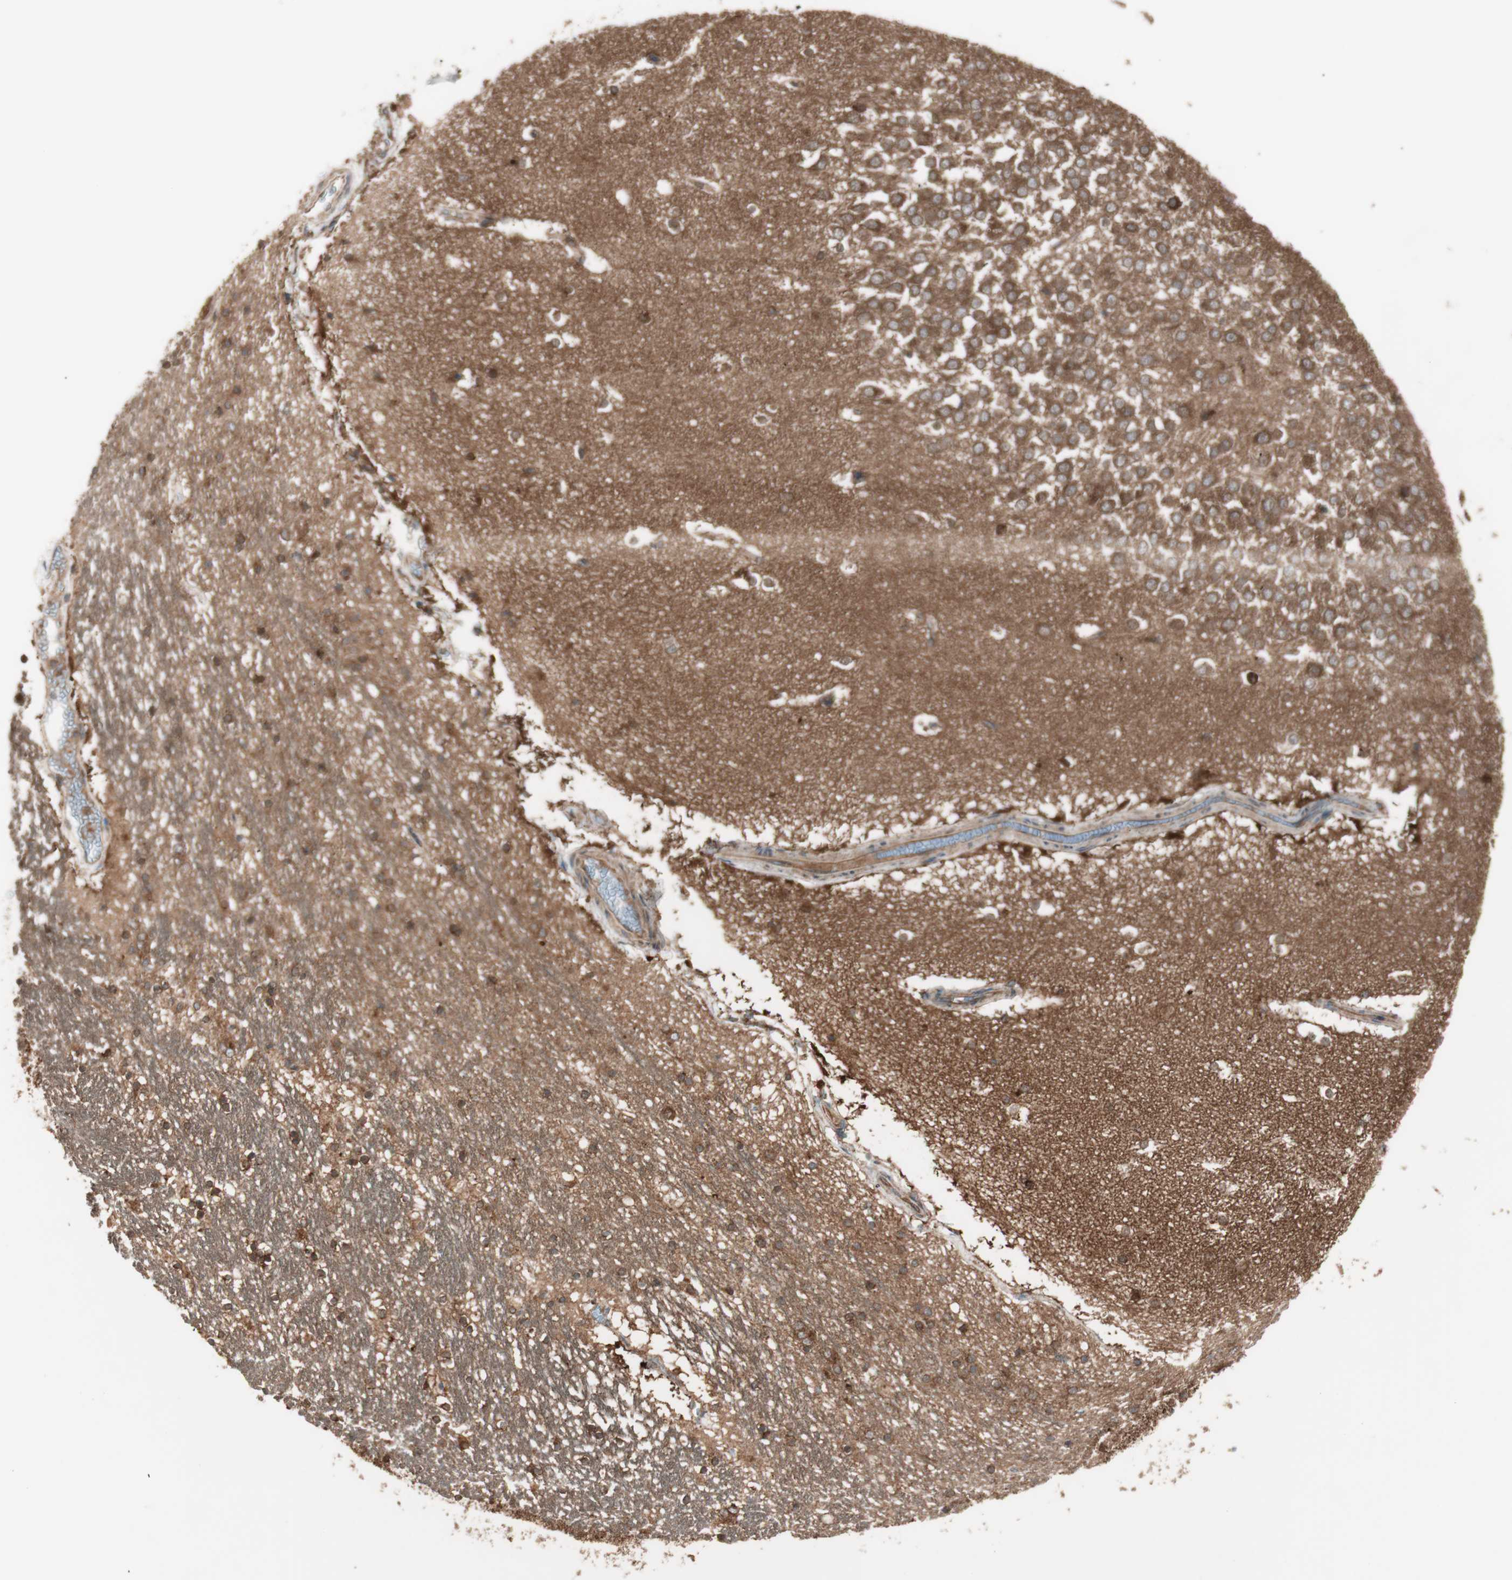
{"staining": {"intensity": "strong", "quantity": ">75%", "location": "cytoplasmic/membranous"}, "tissue": "hippocampus", "cell_type": "Glial cells", "image_type": "normal", "snomed": [{"axis": "morphology", "description": "Normal tissue, NOS"}, {"axis": "topography", "description": "Hippocampus"}], "caption": "IHC photomicrograph of normal human hippocampus stained for a protein (brown), which demonstrates high levels of strong cytoplasmic/membranous expression in about >75% of glial cells.", "gene": "RAB5A", "patient": {"sex": "male", "age": 45}}